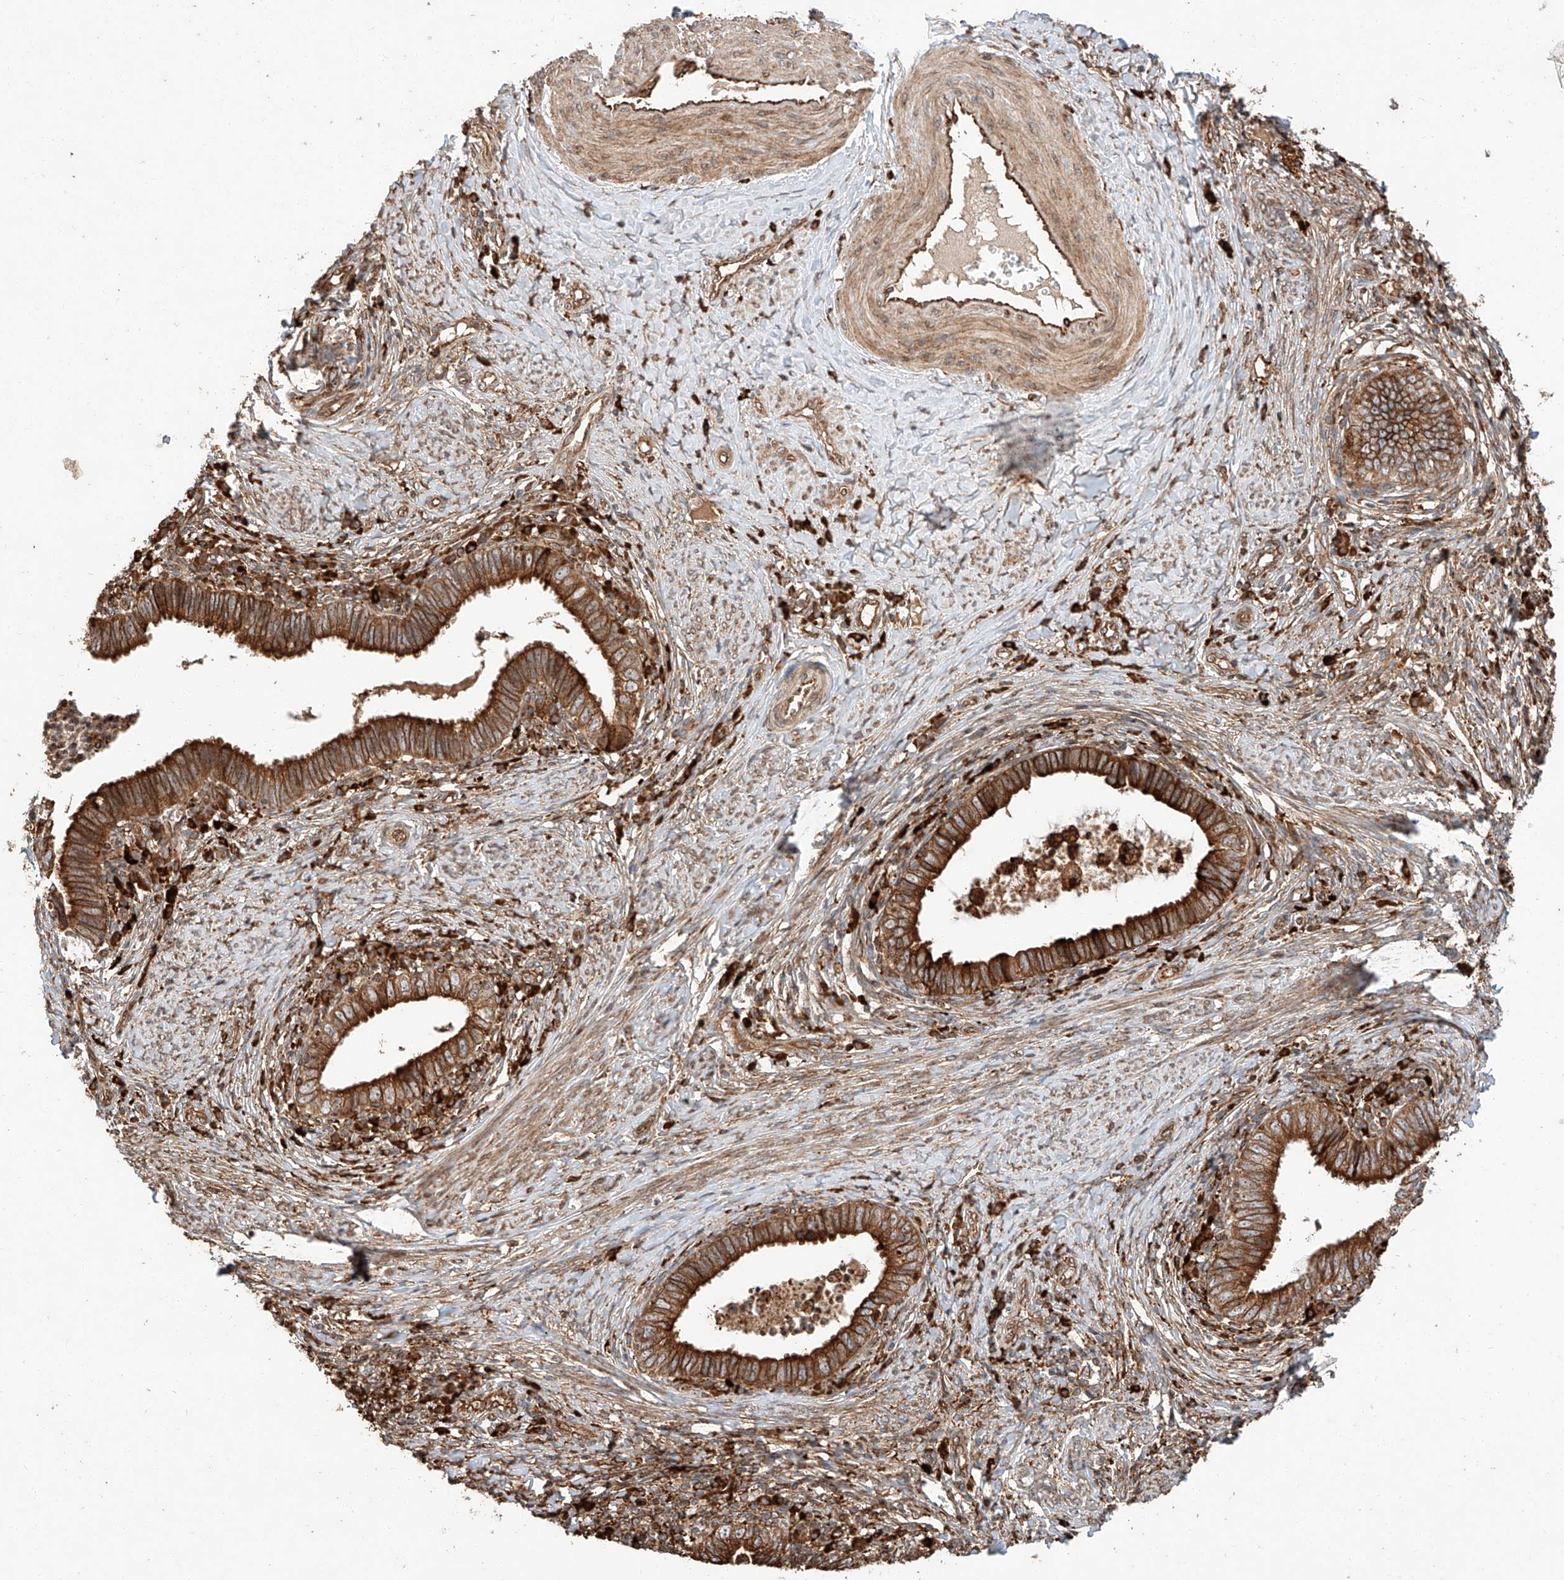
{"staining": {"intensity": "strong", "quantity": ">75%", "location": "cytoplasmic/membranous"}, "tissue": "cervical cancer", "cell_type": "Tumor cells", "image_type": "cancer", "snomed": [{"axis": "morphology", "description": "Adenocarcinoma, NOS"}, {"axis": "topography", "description": "Cervix"}], "caption": "Immunohistochemistry of cervical adenocarcinoma reveals high levels of strong cytoplasmic/membranous staining in approximately >75% of tumor cells.", "gene": "ZNF84", "patient": {"sex": "female", "age": 36}}